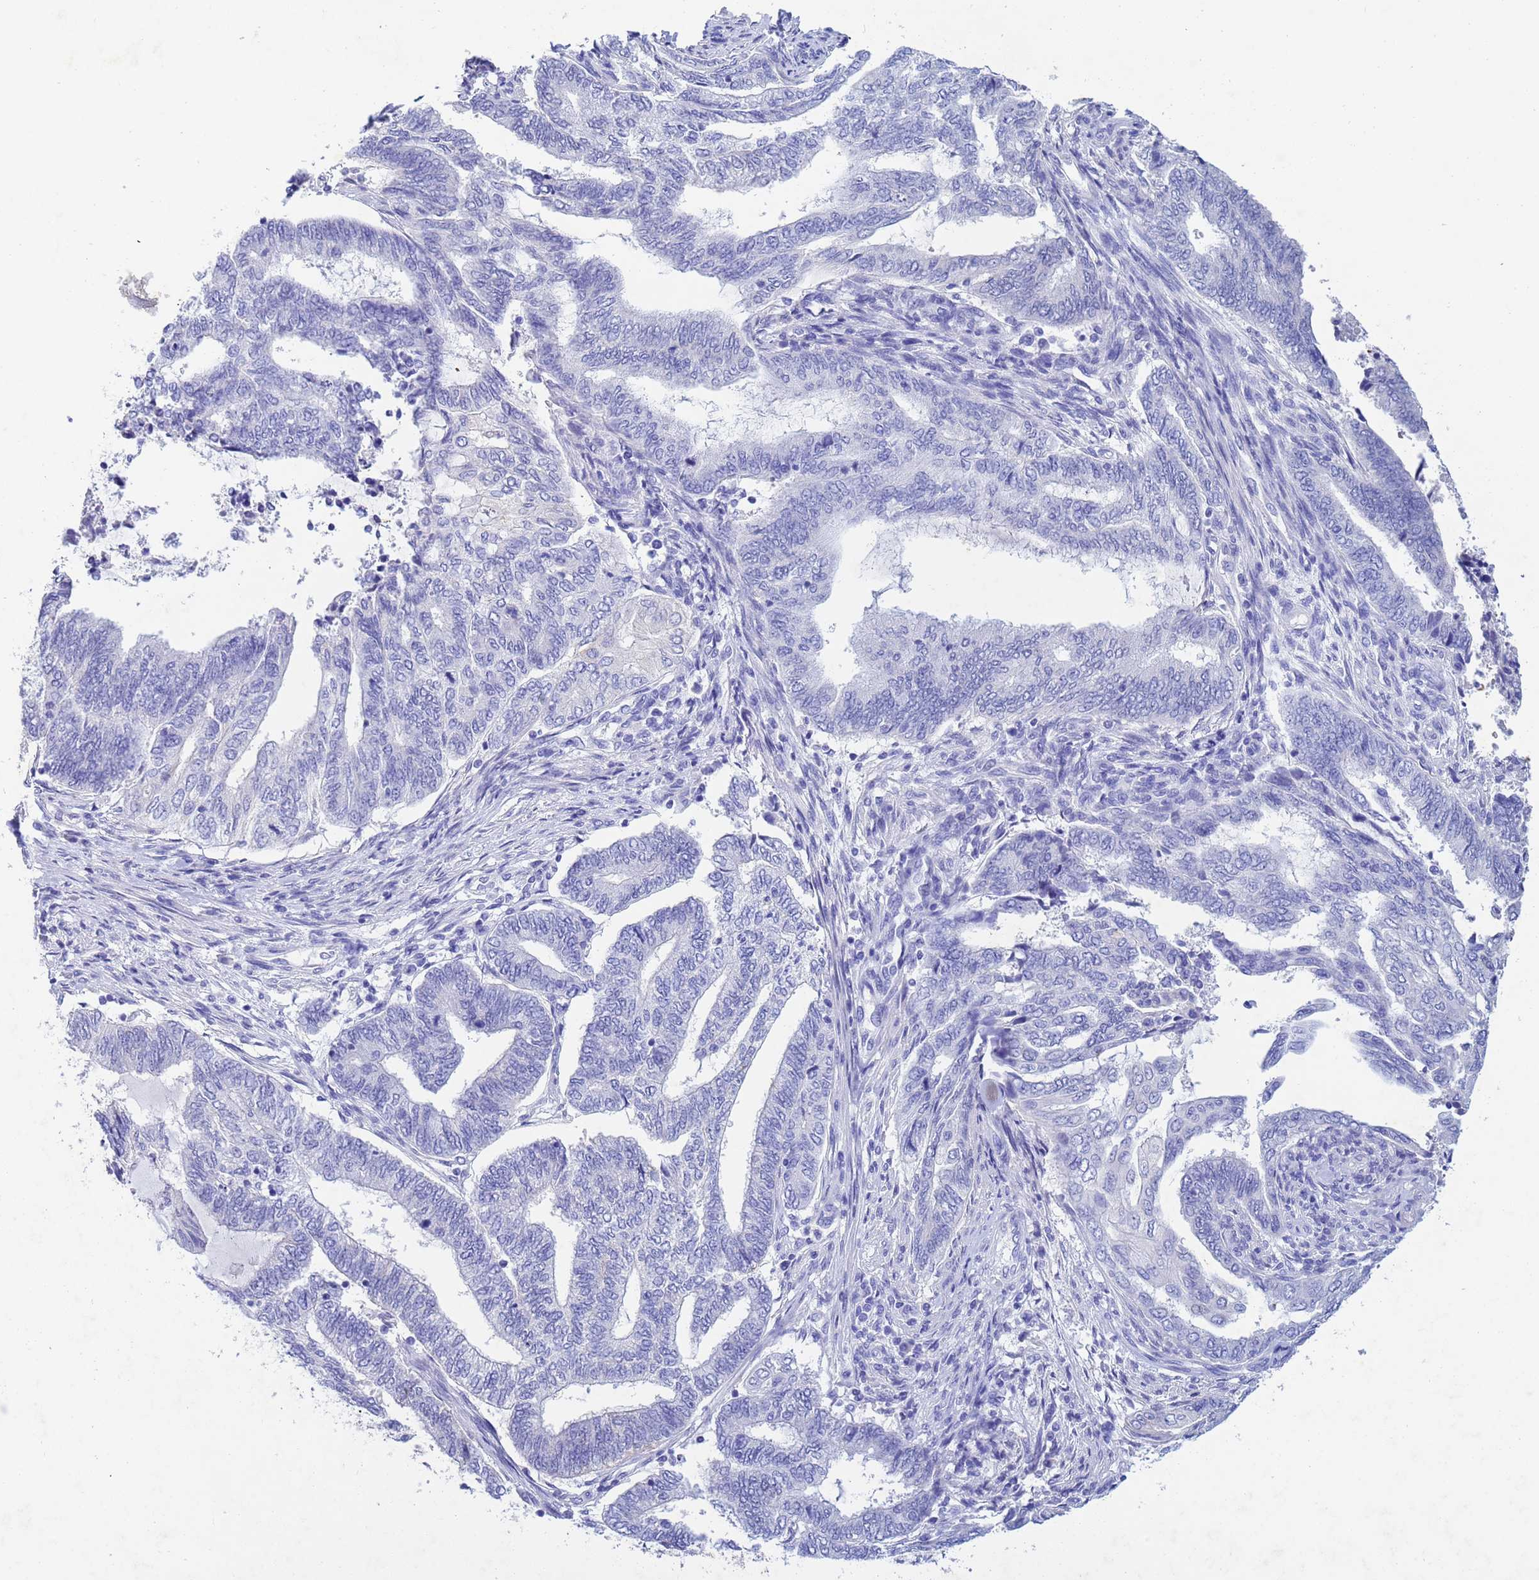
{"staining": {"intensity": "negative", "quantity": "none", "location": "none"}, "tissue": "endometrial cancer", "cell_type": "Tumor cells", "image_type": "cancer", "snomed": [{"axis": "morphology", "description": "Adenocarcinoma, NOS"}, {"axis": "topography", "description": "Uterus"}, {"axis": "topography", "description": "Endometrium"}], "caption": "This is an immunohistochemistry (IHC) image of endometrial cancer. There is no positivity in tumor cells.", "gene": "CSTB", "patient": {"sex": "female", "age": 70}}